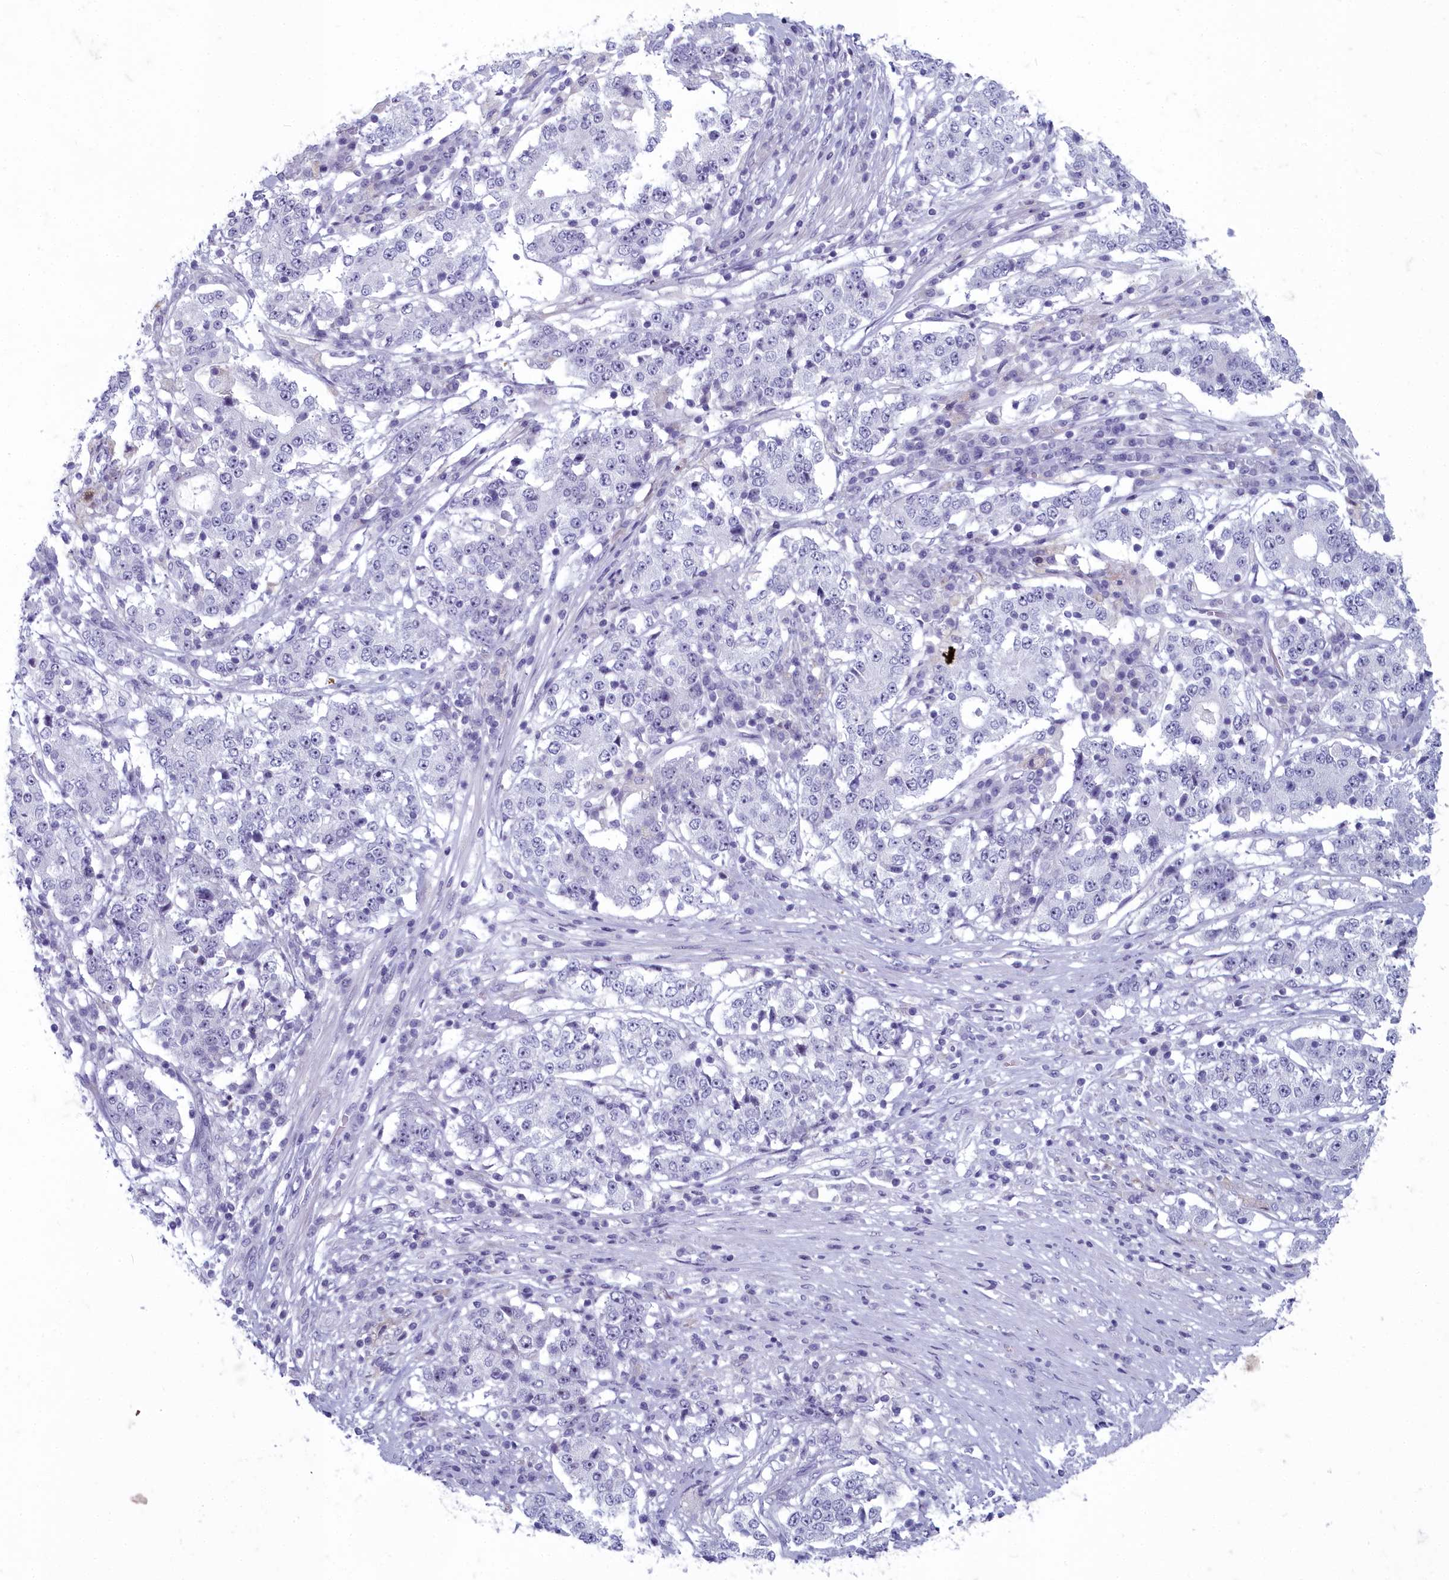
{"staining": {"intensity": "negative", "quantity": "none", "location": "none"}, "tissue": "stomach cancer", "cell_type": "Tumor cells", "image_type": "cancer", "snomed": [{"axis": "morphology", "description": "Adenocarcinoma, NOS"}, {"axis": "topography", "description": "Stomach"}], "caption": "This is an IHC histopathology image of adenocarcinoma (stomach). There is no staining in tumor cells.", "gene": "INSYN2A", "patient": {"sex": "male", "age": 59}}